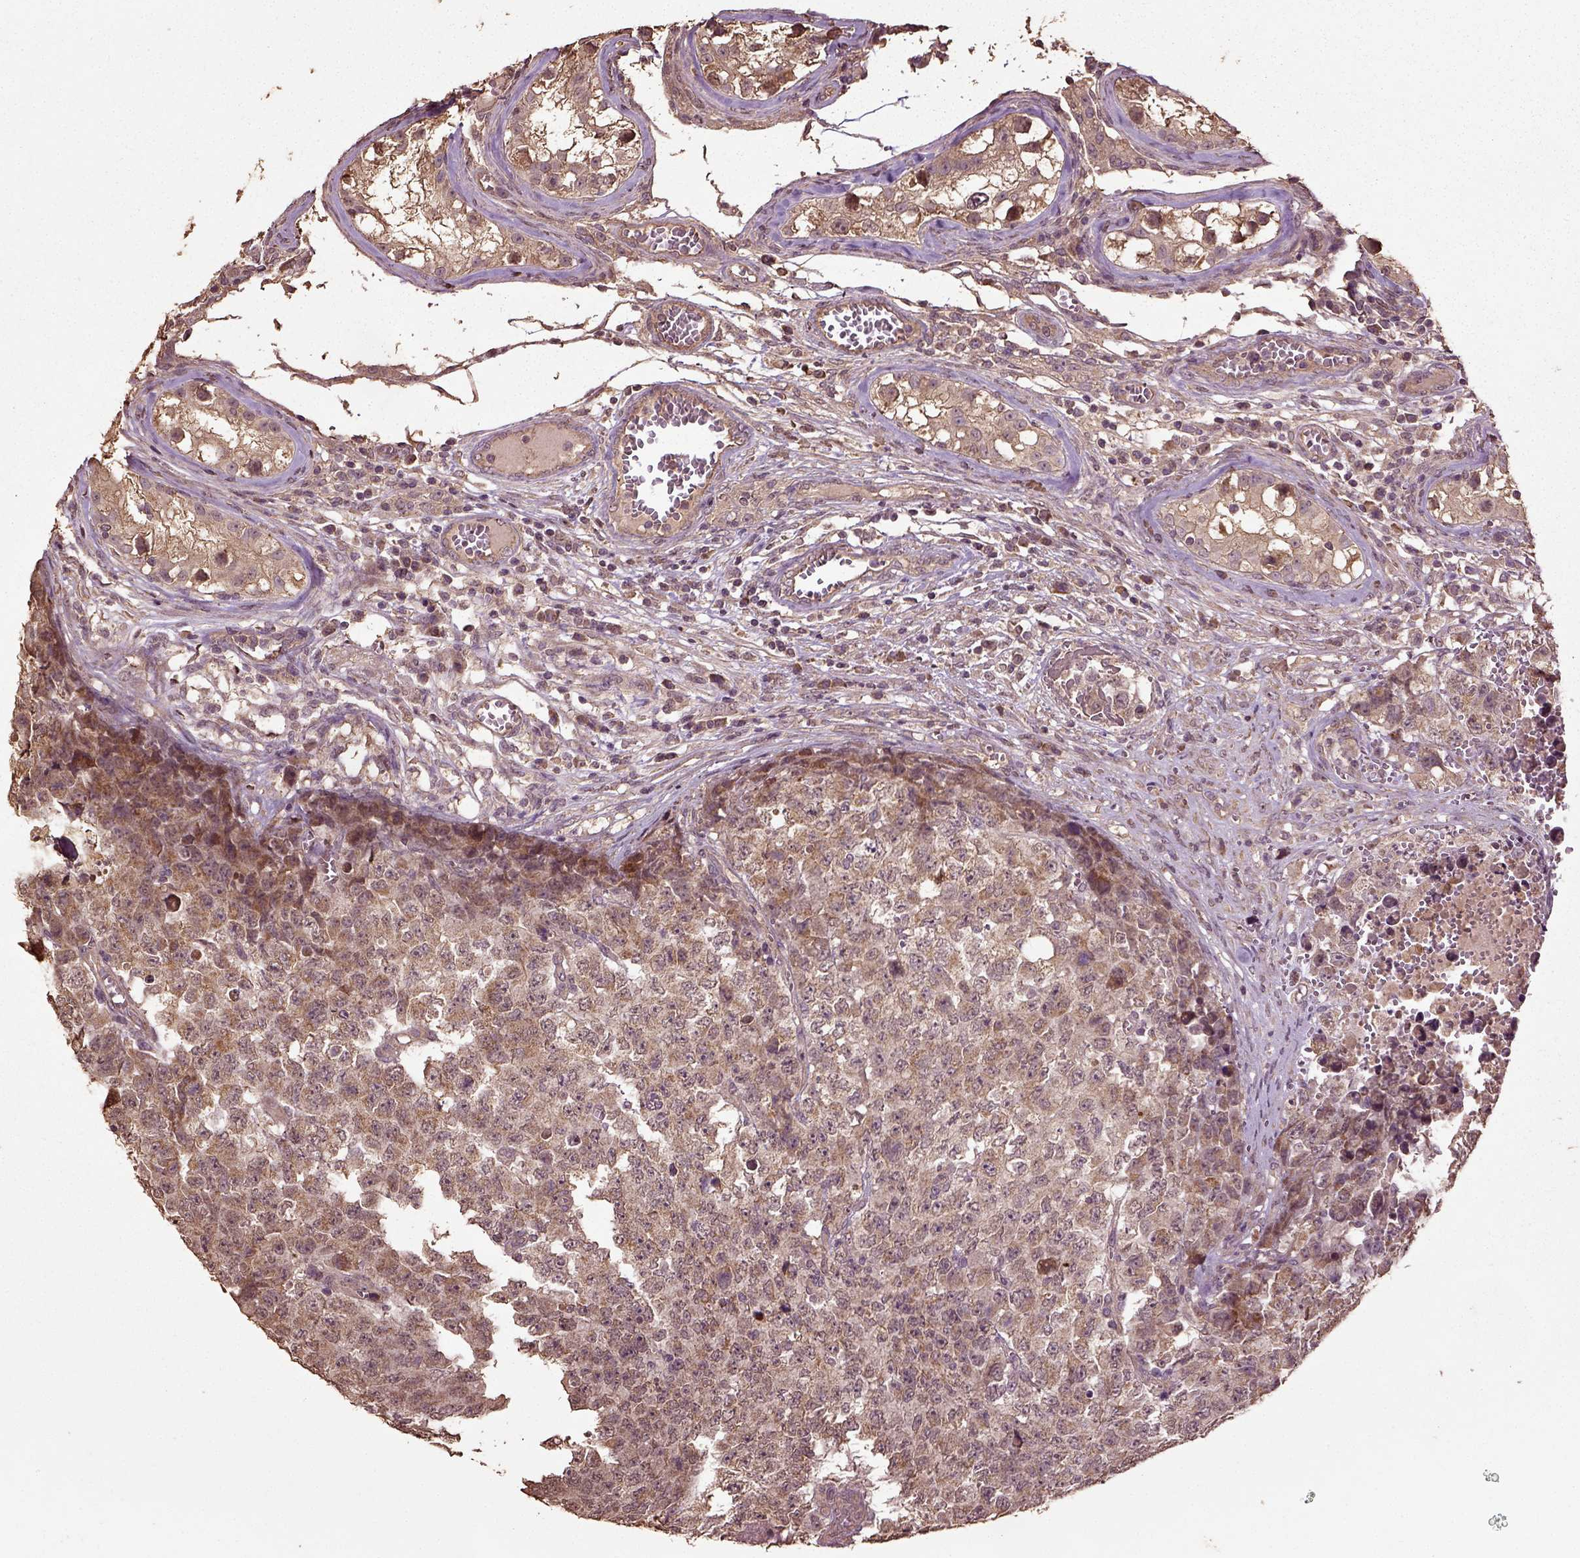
{"staining": {"intensity": "moderate", "quantity": "25%-75%", "location": "cytoplasmic/membranous"}, "tissue": "testis cancer", "cell_type": "Tumor cells", "image_type": "cancer", "snomed": [{"axis": "morphology", "description": "Carcinoma, Embryonal, NOS"}, {"axis": "topography", "description": "Testis"}], "caption": "Immunohistochemical staining of testis cancer (embryonal carcinoma) reveals moderate cytoplasmic/membranous protein positivity in approximately 25%-75% of tumor cells. (Brightfield microscopy of DAB IHC at high magnification).", "gene": "ERV3-1", "patient": {"sex": "male", "age": 23}}